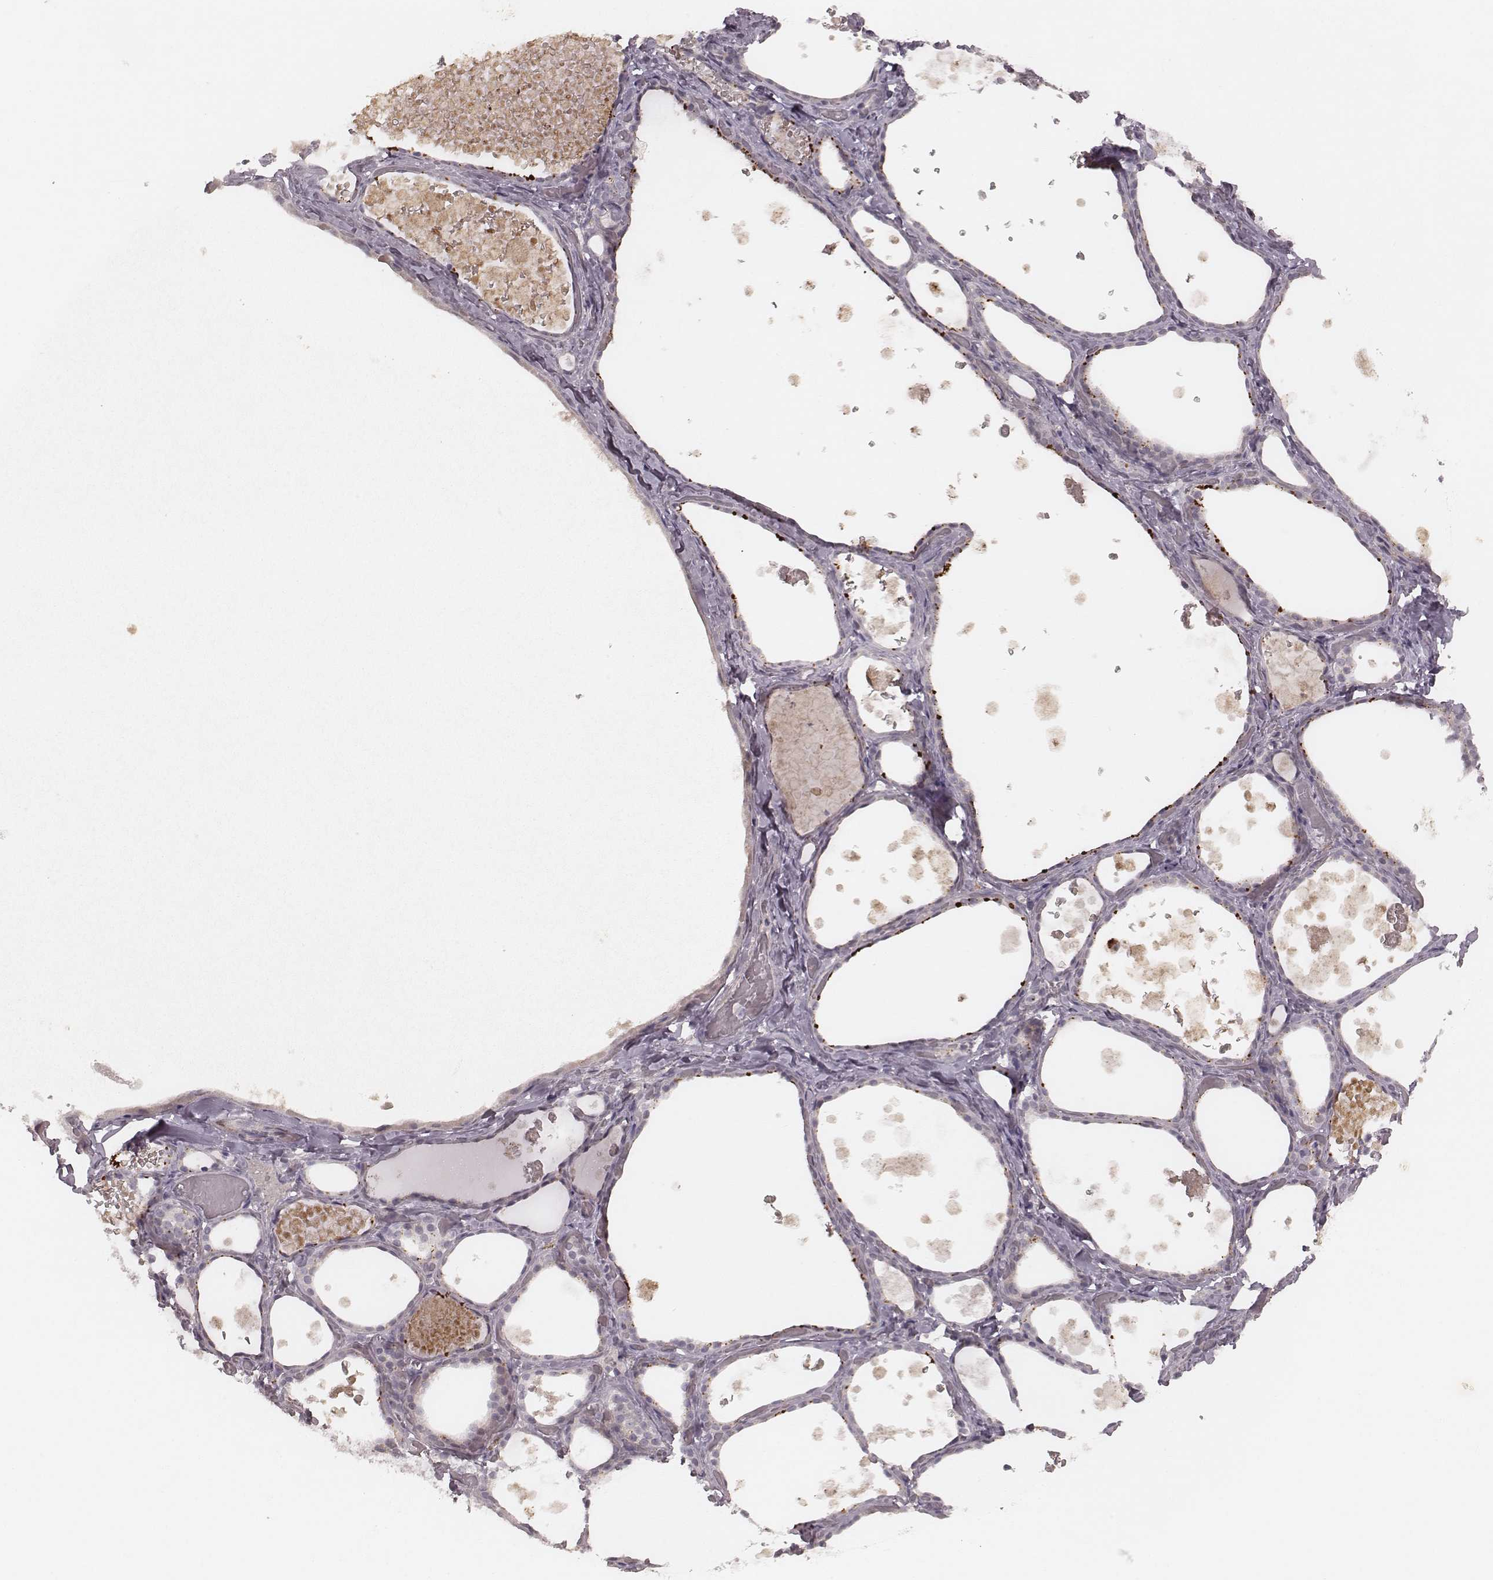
{"staining": {"intensity": "negative", "quantity": "none", "location": "none"}, "tissue": "thyroid gland", "cell_type": "Glandular cells", "image_type": "normal", "snomed": [{"axis": "morphology", "description": "Normal tissue, NOS"}, {"axis": "topography", "description": "Thyroid gland"}], "caption": "Immunohistochemical staining of benign thyroid gland displays no significant expression in glandular cells.", "gene": "FAM13B", "patient": {"sex": "female", "age": 56}}